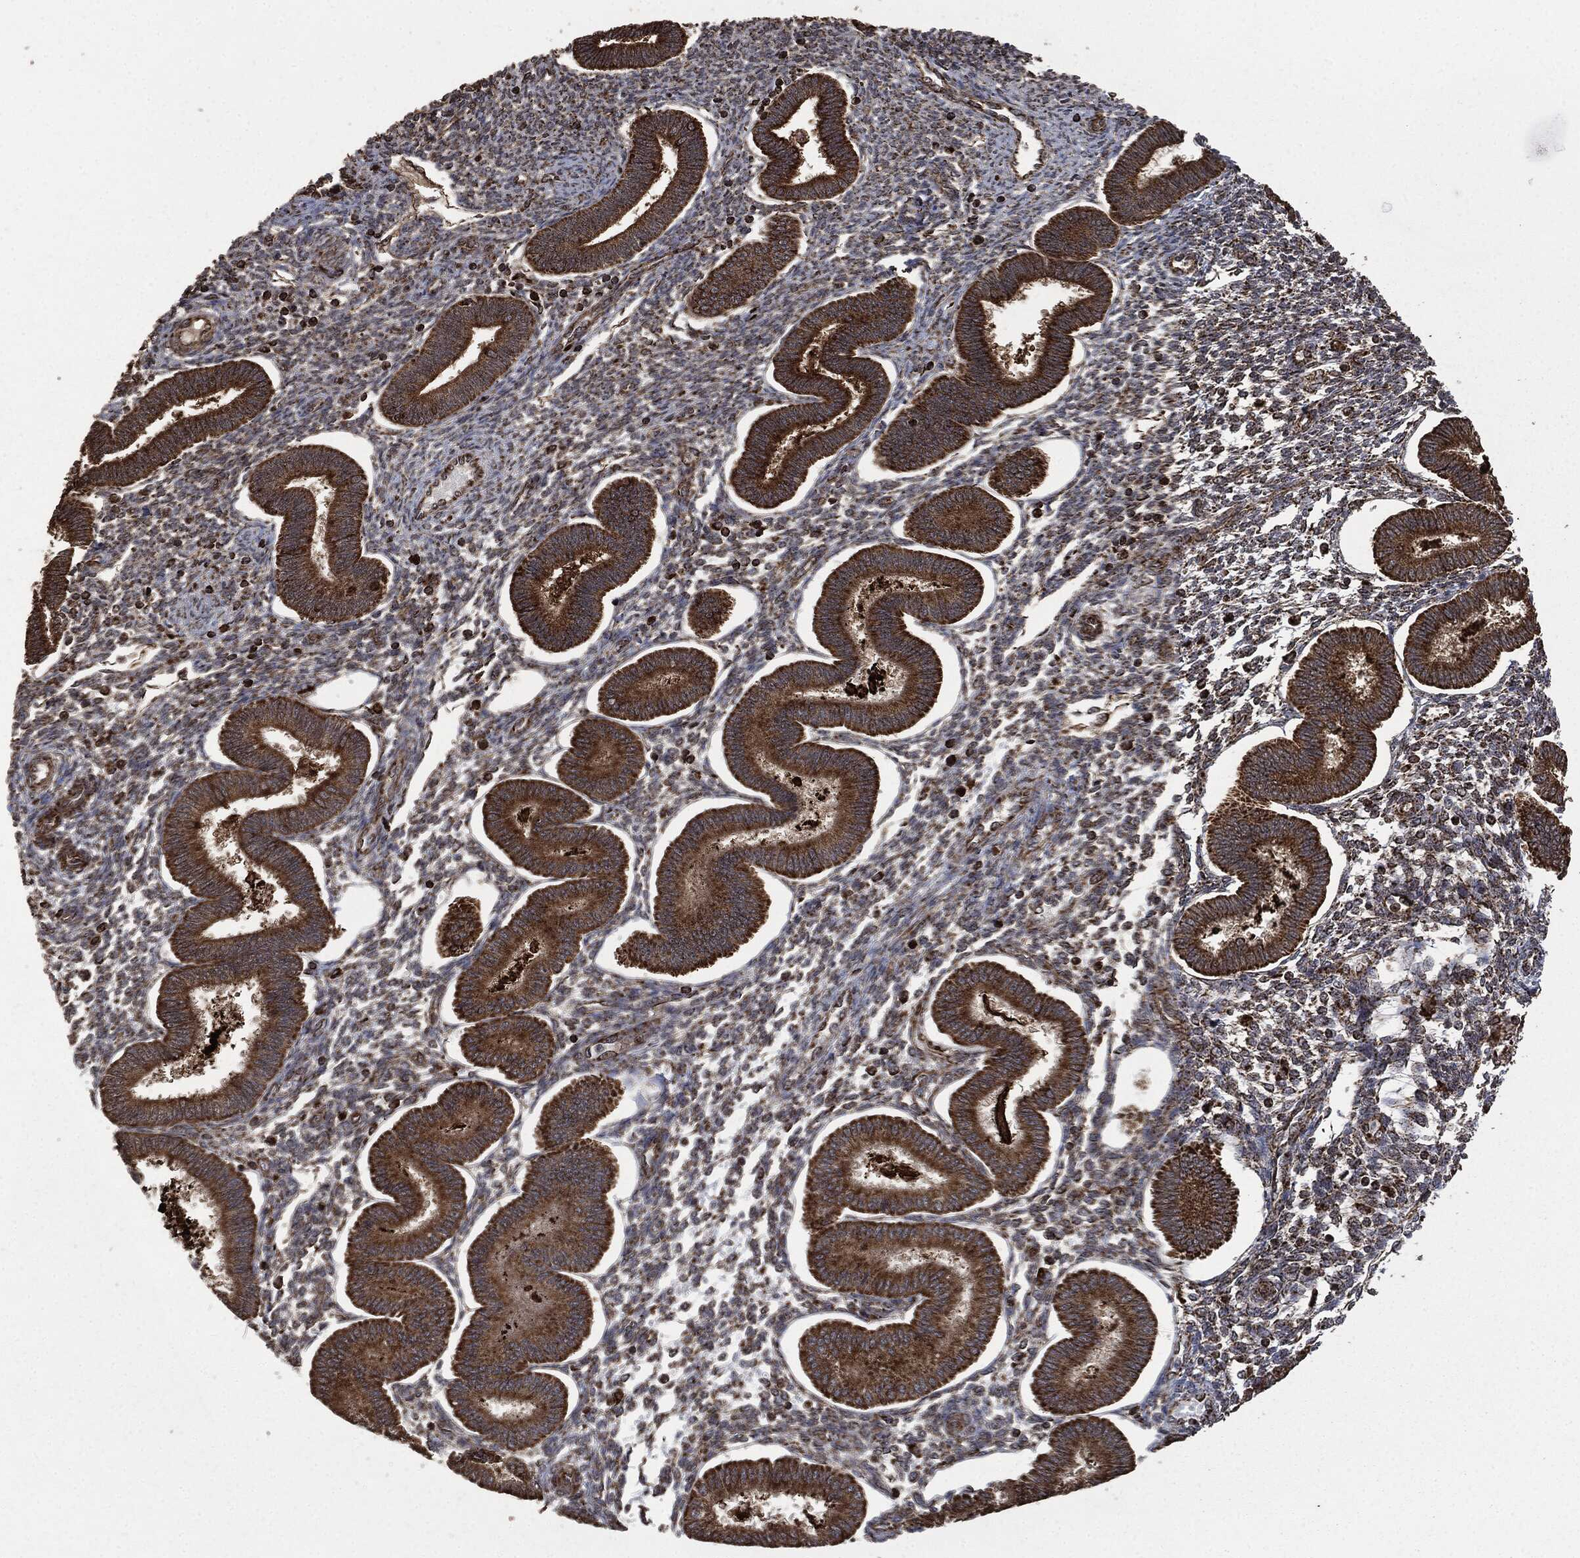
{"staining": {"intensity": "moderate", "quantity": ">75%", "location": "cytoplasmic/membranous"}, "tissue": "endometrium", "cell_type": "Cells in endometrial stroma", "image_type": "normal", "snomed": [{"axis": "morphology", "description": "Normal tissue, NOS"}, {"axis": "topography", "description": "Endometrium"}], "caption": "Endometrium stained with IHC shows moderate cytoplasmic/membranous staining in approximately >75% of cells in endometrial stroma. (DAB = brown stain, brightfield microscopy at high magnification).", "gene": "LIG3", "patient": {"sex": "female", "age": 43}}